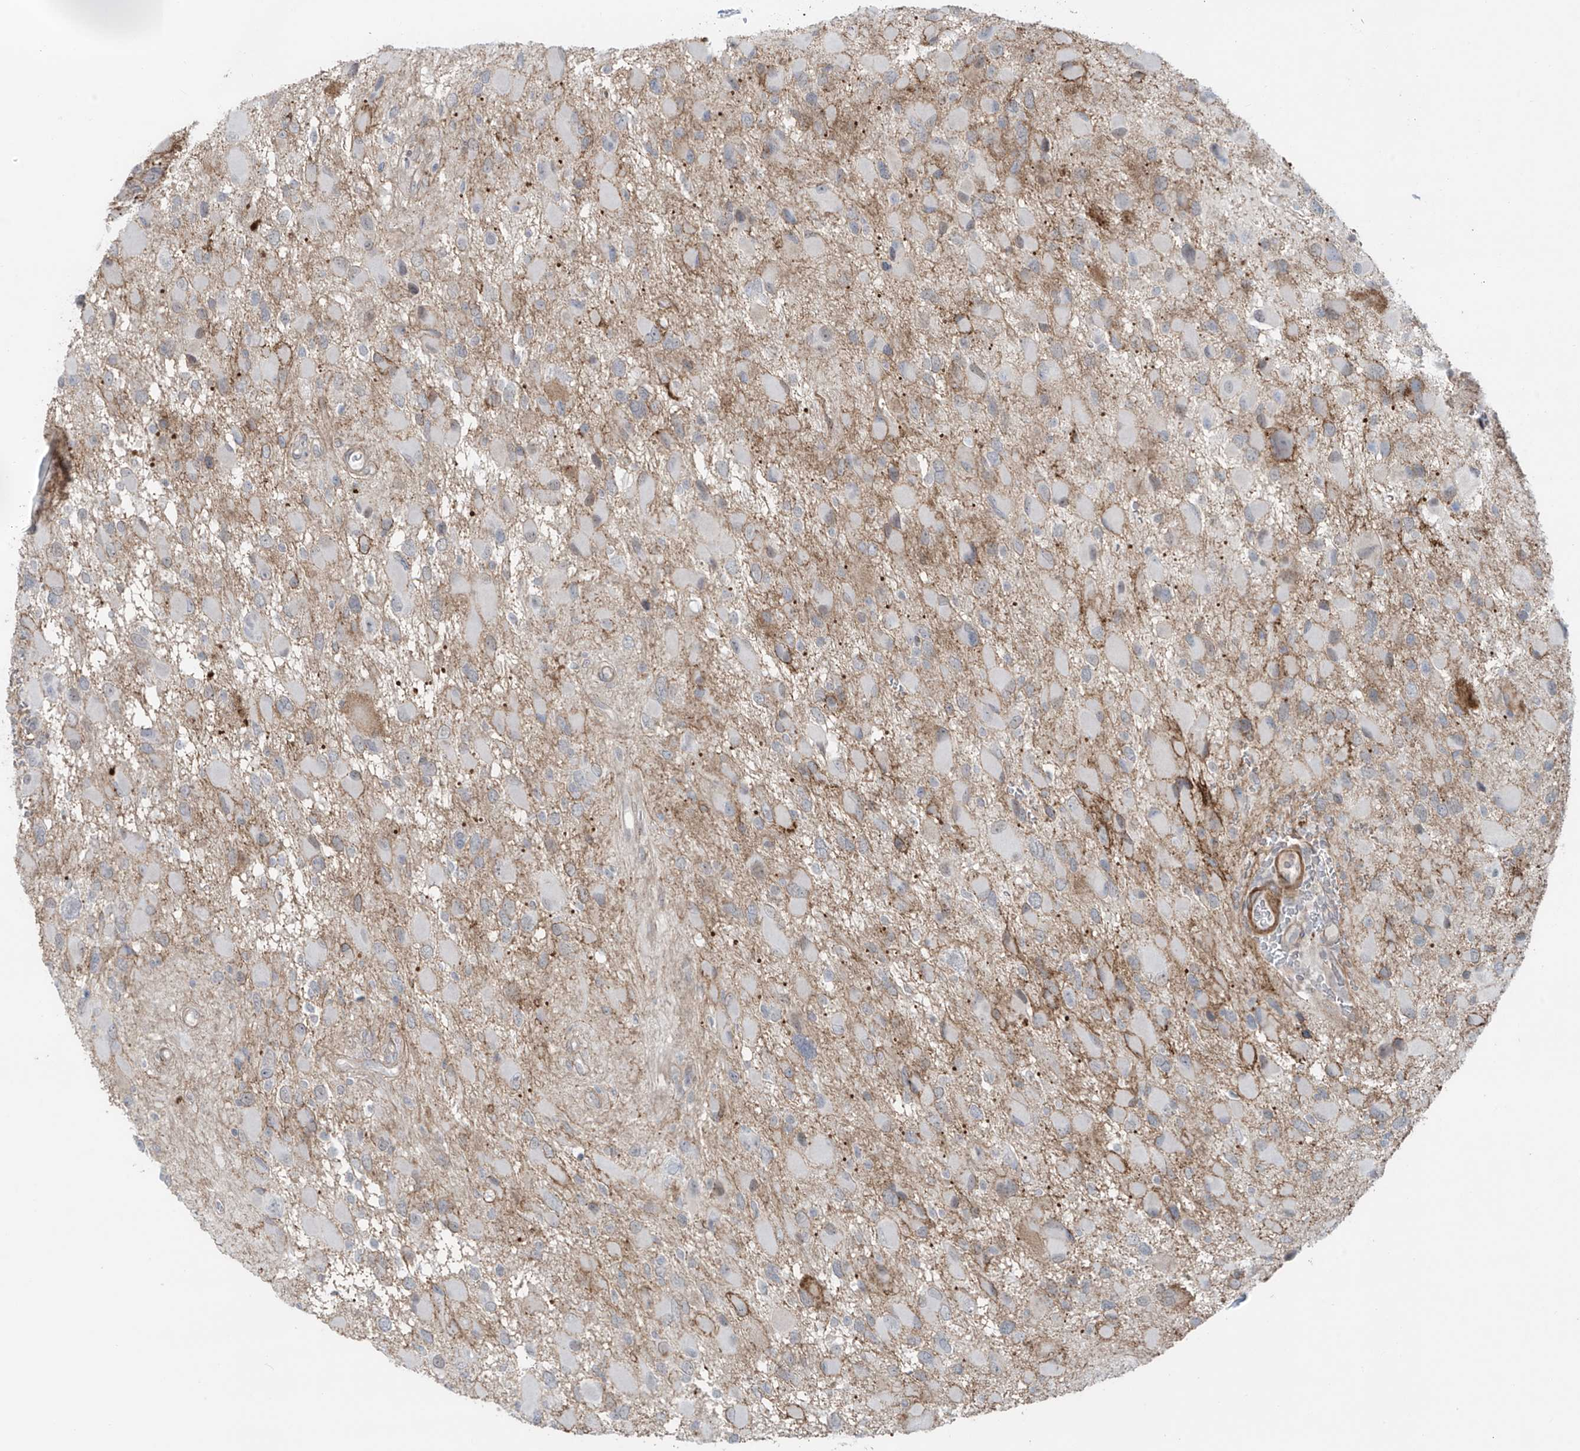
{"staining": {"intensity": "negative", "quantity": "none", "location": "none"}, "tissue": "glioma", "cell_type": "Tumor cells", "image_type": "cancer", "snomed": [{"axis": "morphology", "description": "Glioma, malignant, High grade"}, {"axis": "topography", "description": "Brain"}], "caption": "Human glioma stained for a protein using immunohistochemistry (IHC) reveals no expression in tumor cells.", "gene": "RASGEF1A", "patient": {"sex": "male", "age": 53}}